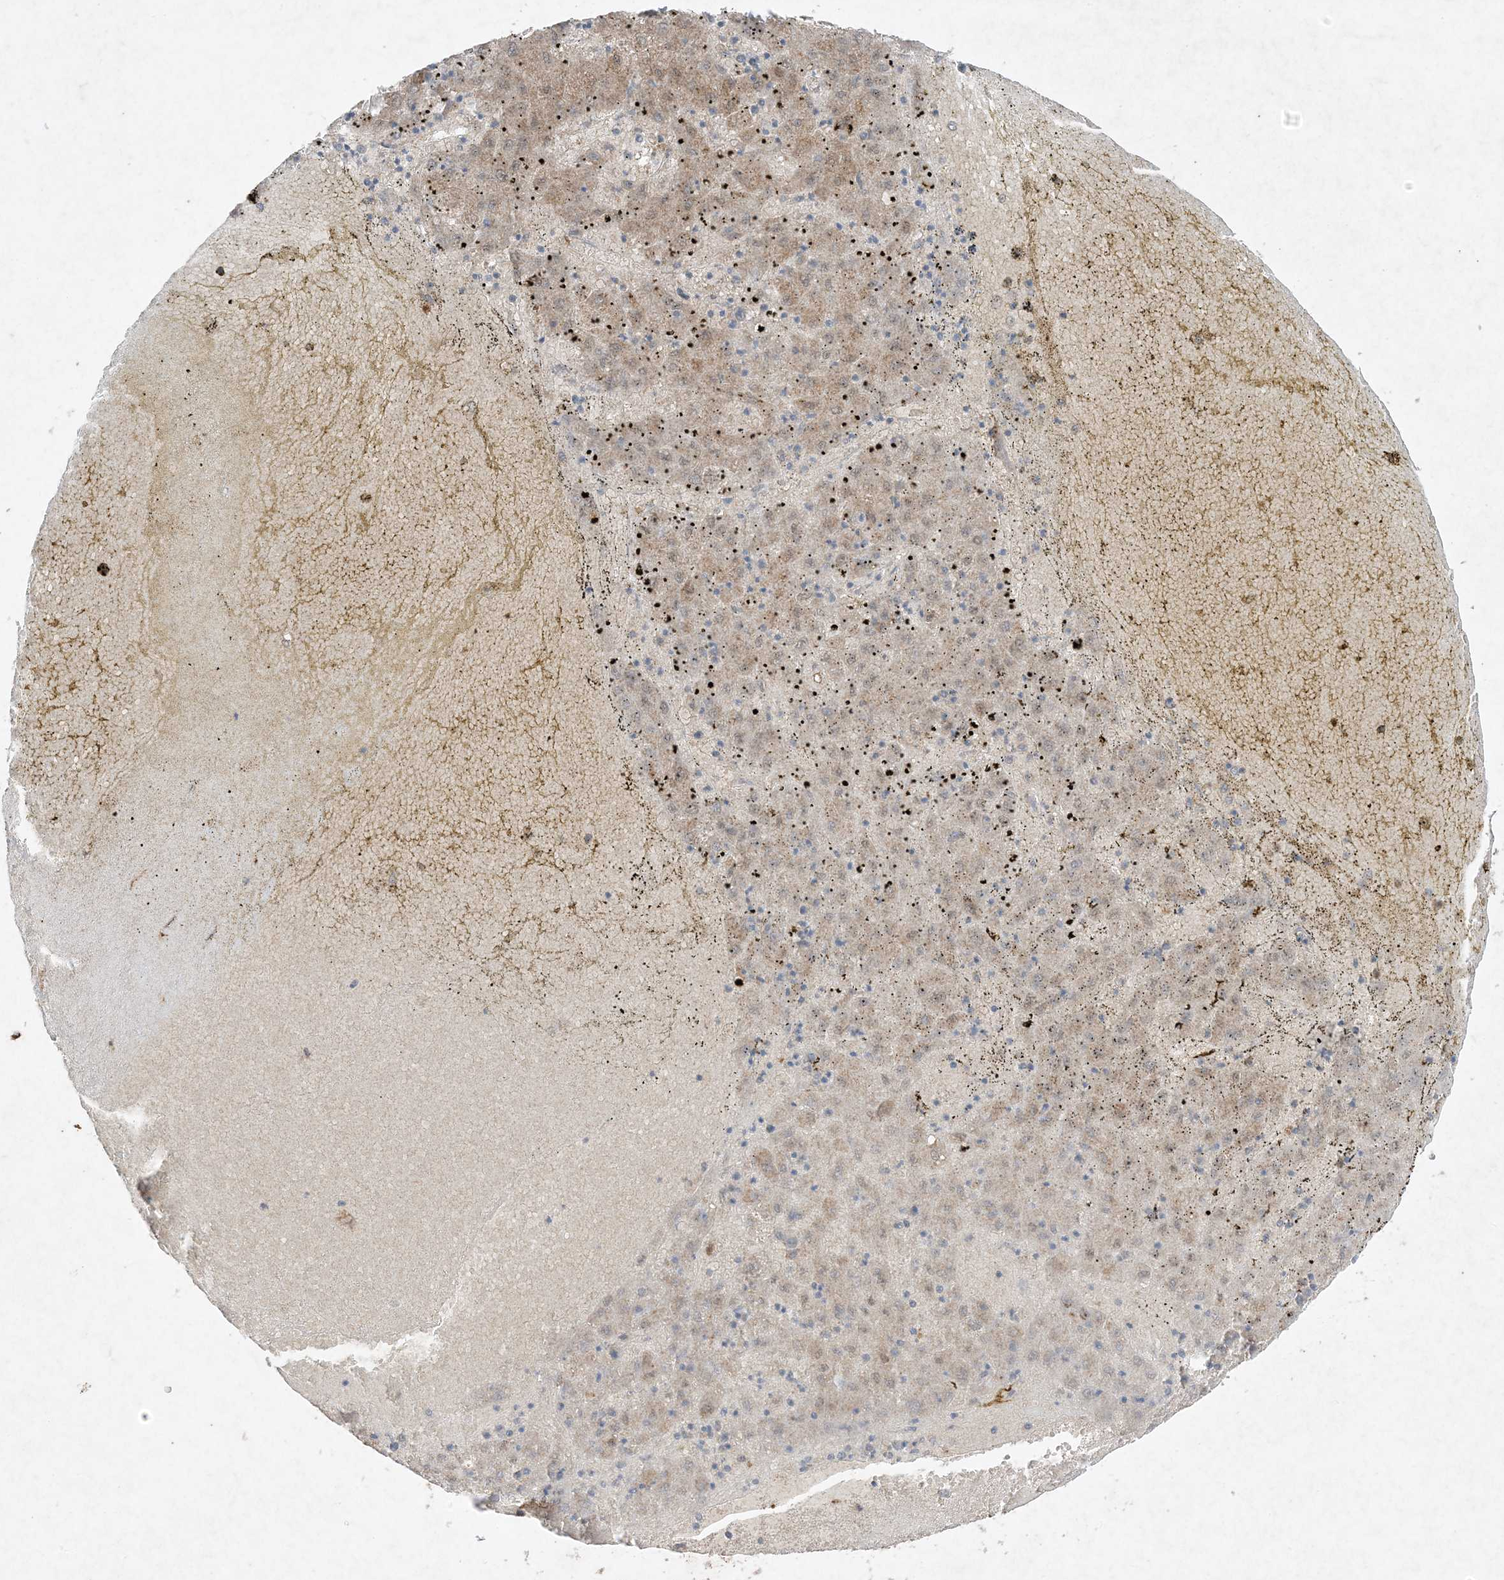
{"staining": {"intensity": "weak", "quantity": "25%-75%", "location": "cytoplasmic/membranous"}, "tissue": "liver cancer", "cell_type": "Tumor cells", "image_type": "cancer", "snomed": [{"axis": "morphology", "description": "Carcinoma, Hepatocellular, NOS"}, {"axis": "topography", "description": "Liver"}], "caption": "Protein analysis of liver cancer (hepatocellular carcinoma) tissue shows weak cytoplasmic/membranous positivity in about 25%-75% of tumor cells. The staining was performed using DAB (3,3'-diaminobenzidine), with brown indicating positive protein expression. Nuclei are stained blue with hematoxylin.", "gene": "UBE2C", "patient": {"sex": "male", "age": 72}}